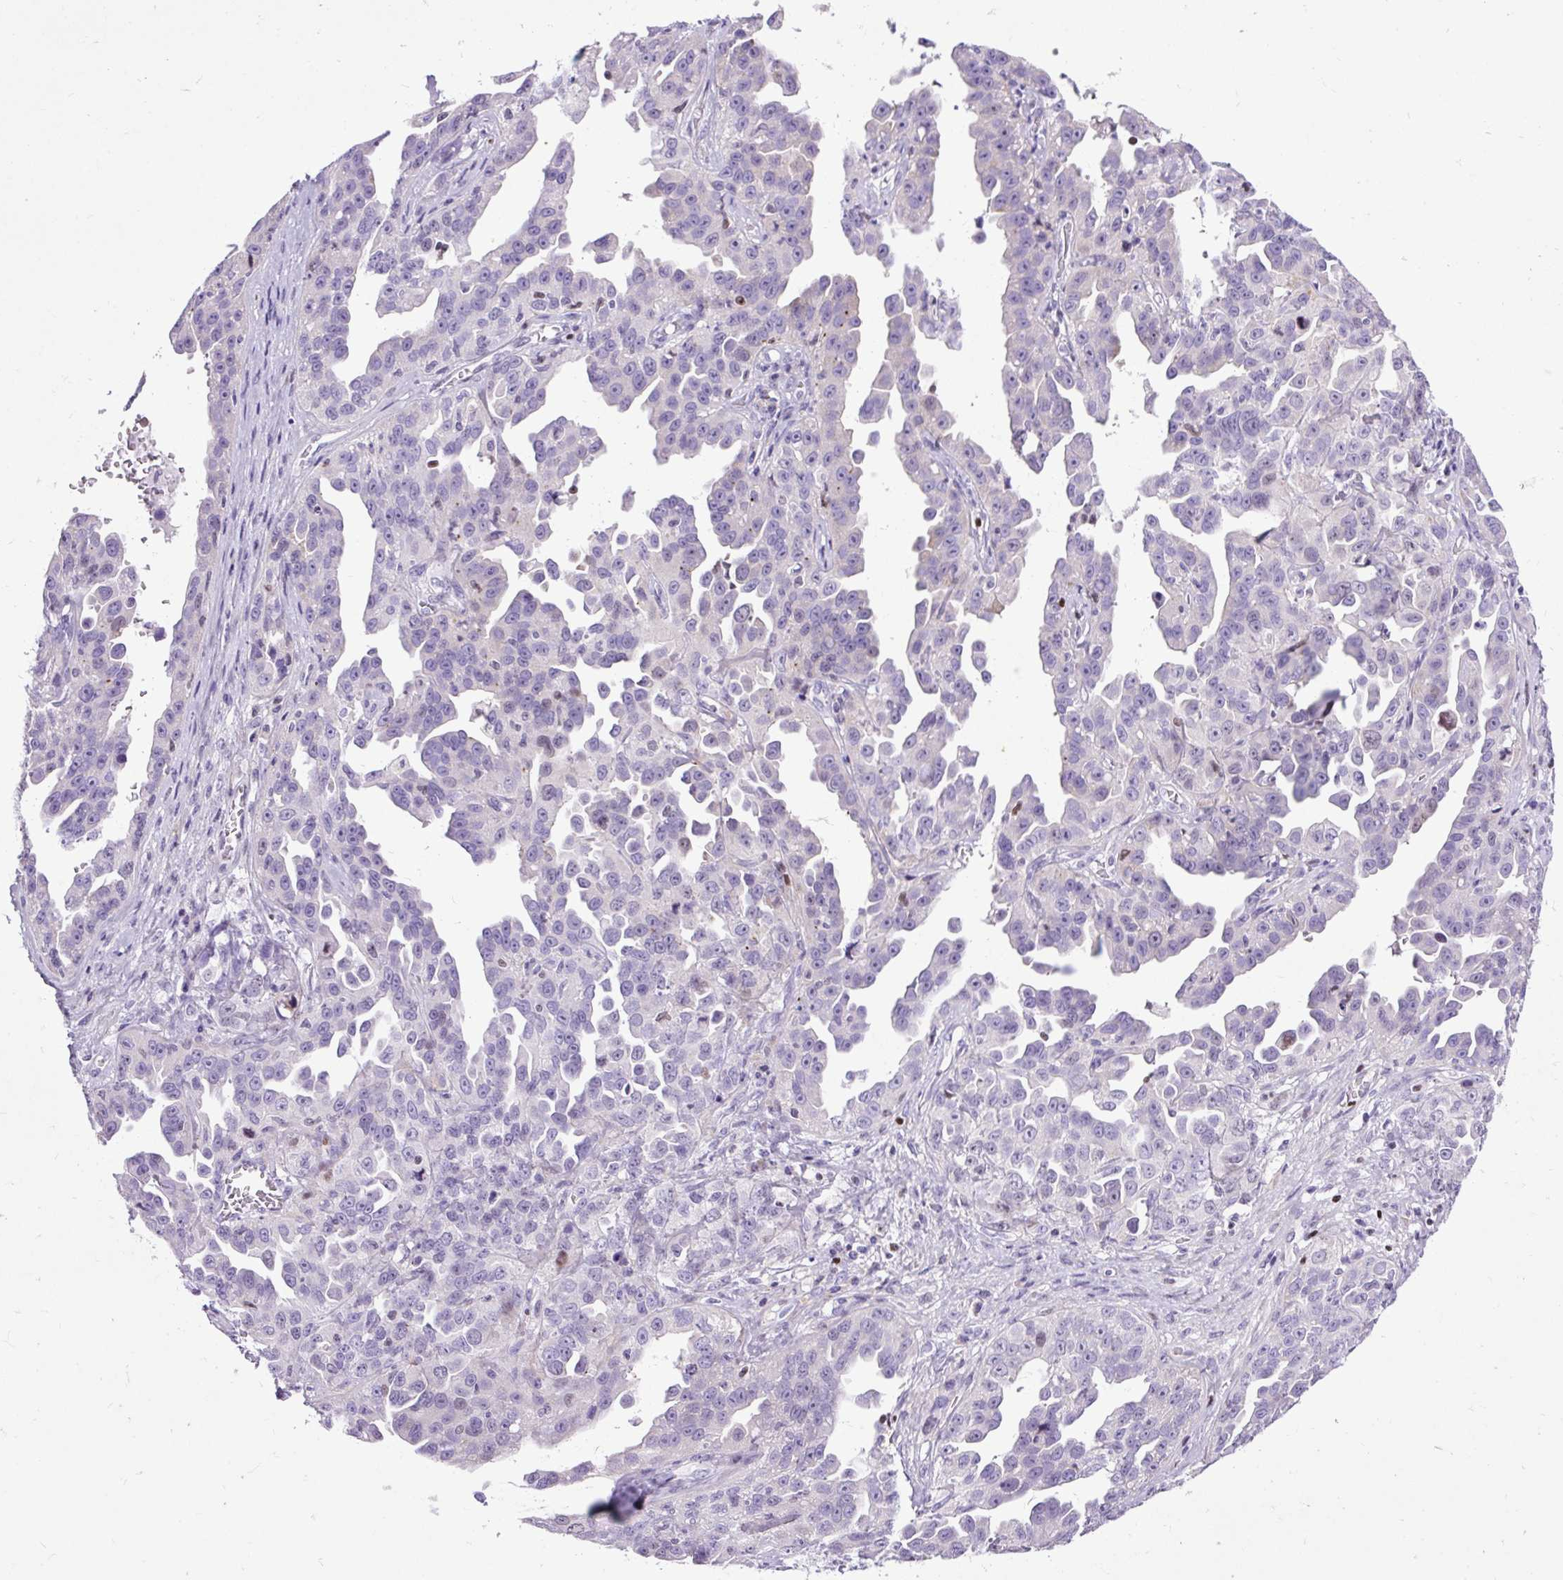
{"staining": {"intensity": "negative", "quantity": "none", "location": "none"}, "tissue": "ovarian cancer", "cell_type": "Tumor cells", "image_type": "cancer", "snomed": [{"axis": "morphology", "description": "Cystadenocarcinoma, serous, NOS"}, {"axis": "topography", "description": "Ovary"}], "caption": "Human serous cystadenocarcinoma (ovarian) stained for a protein using immunohistochemistry (IHC) shows no staining in tumor cells.", "gene": "SPC24", "patient": {"sex": "female", "age": 75}}